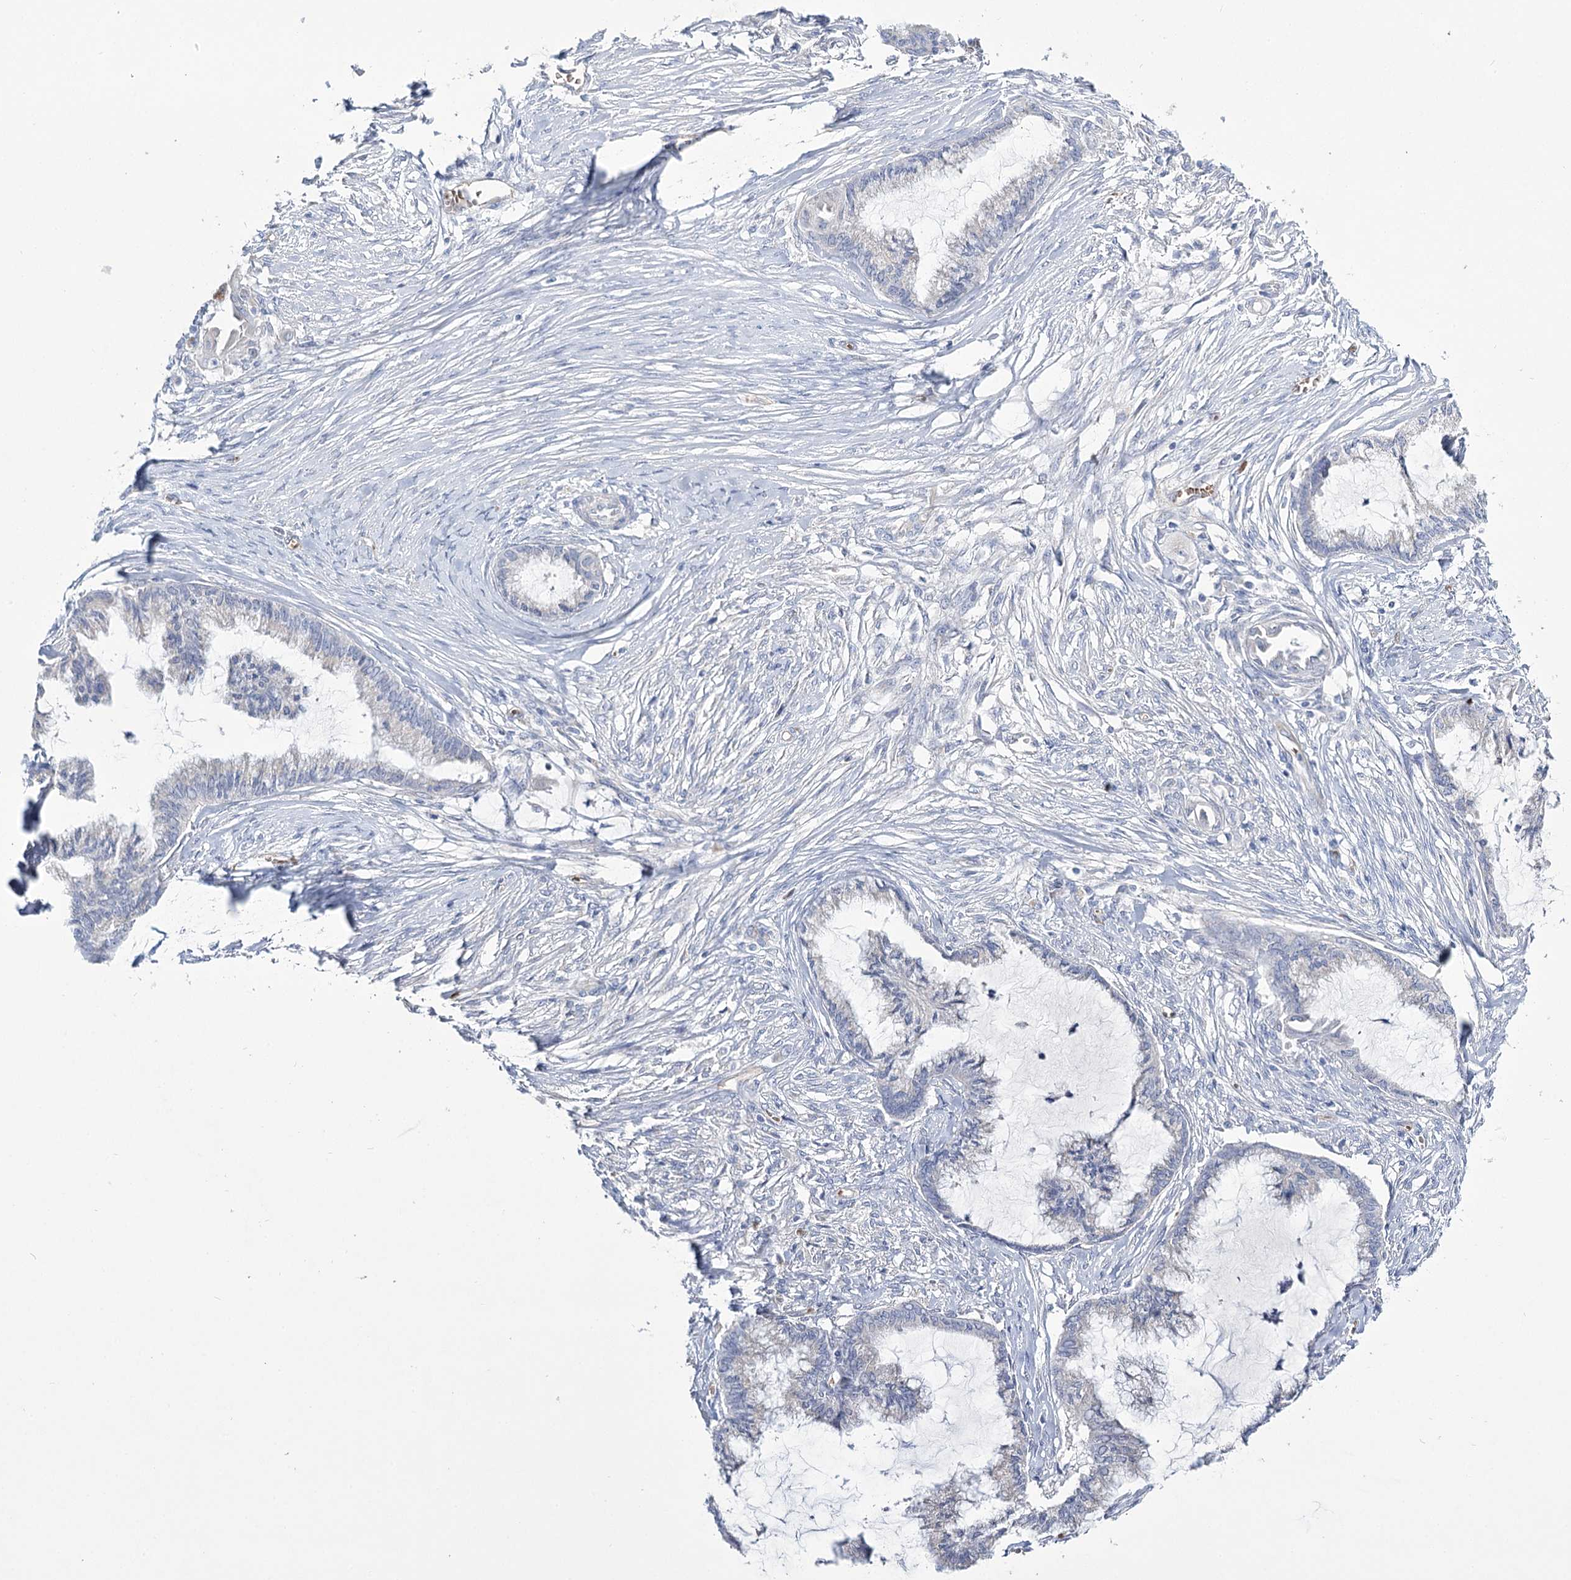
{"staining": {"intensity": "negative", "quantity": "none", "location": "none"}, "tissue": "endometrial cancer", "cell_type": "Tumor cells", "image_type": "cancer", "snomed": [{"axis": "morphology", "description": "Adenocarcinoma, NOS"}, {"axis": "topography", "description": "Endometrium"}], "caption": "Human endometrial adenocarcinoma stained for a protein using IHC reveals no staining in tumor cells.", "gene": "GBF1", "patient": {"sex": "female", "age": 86}}